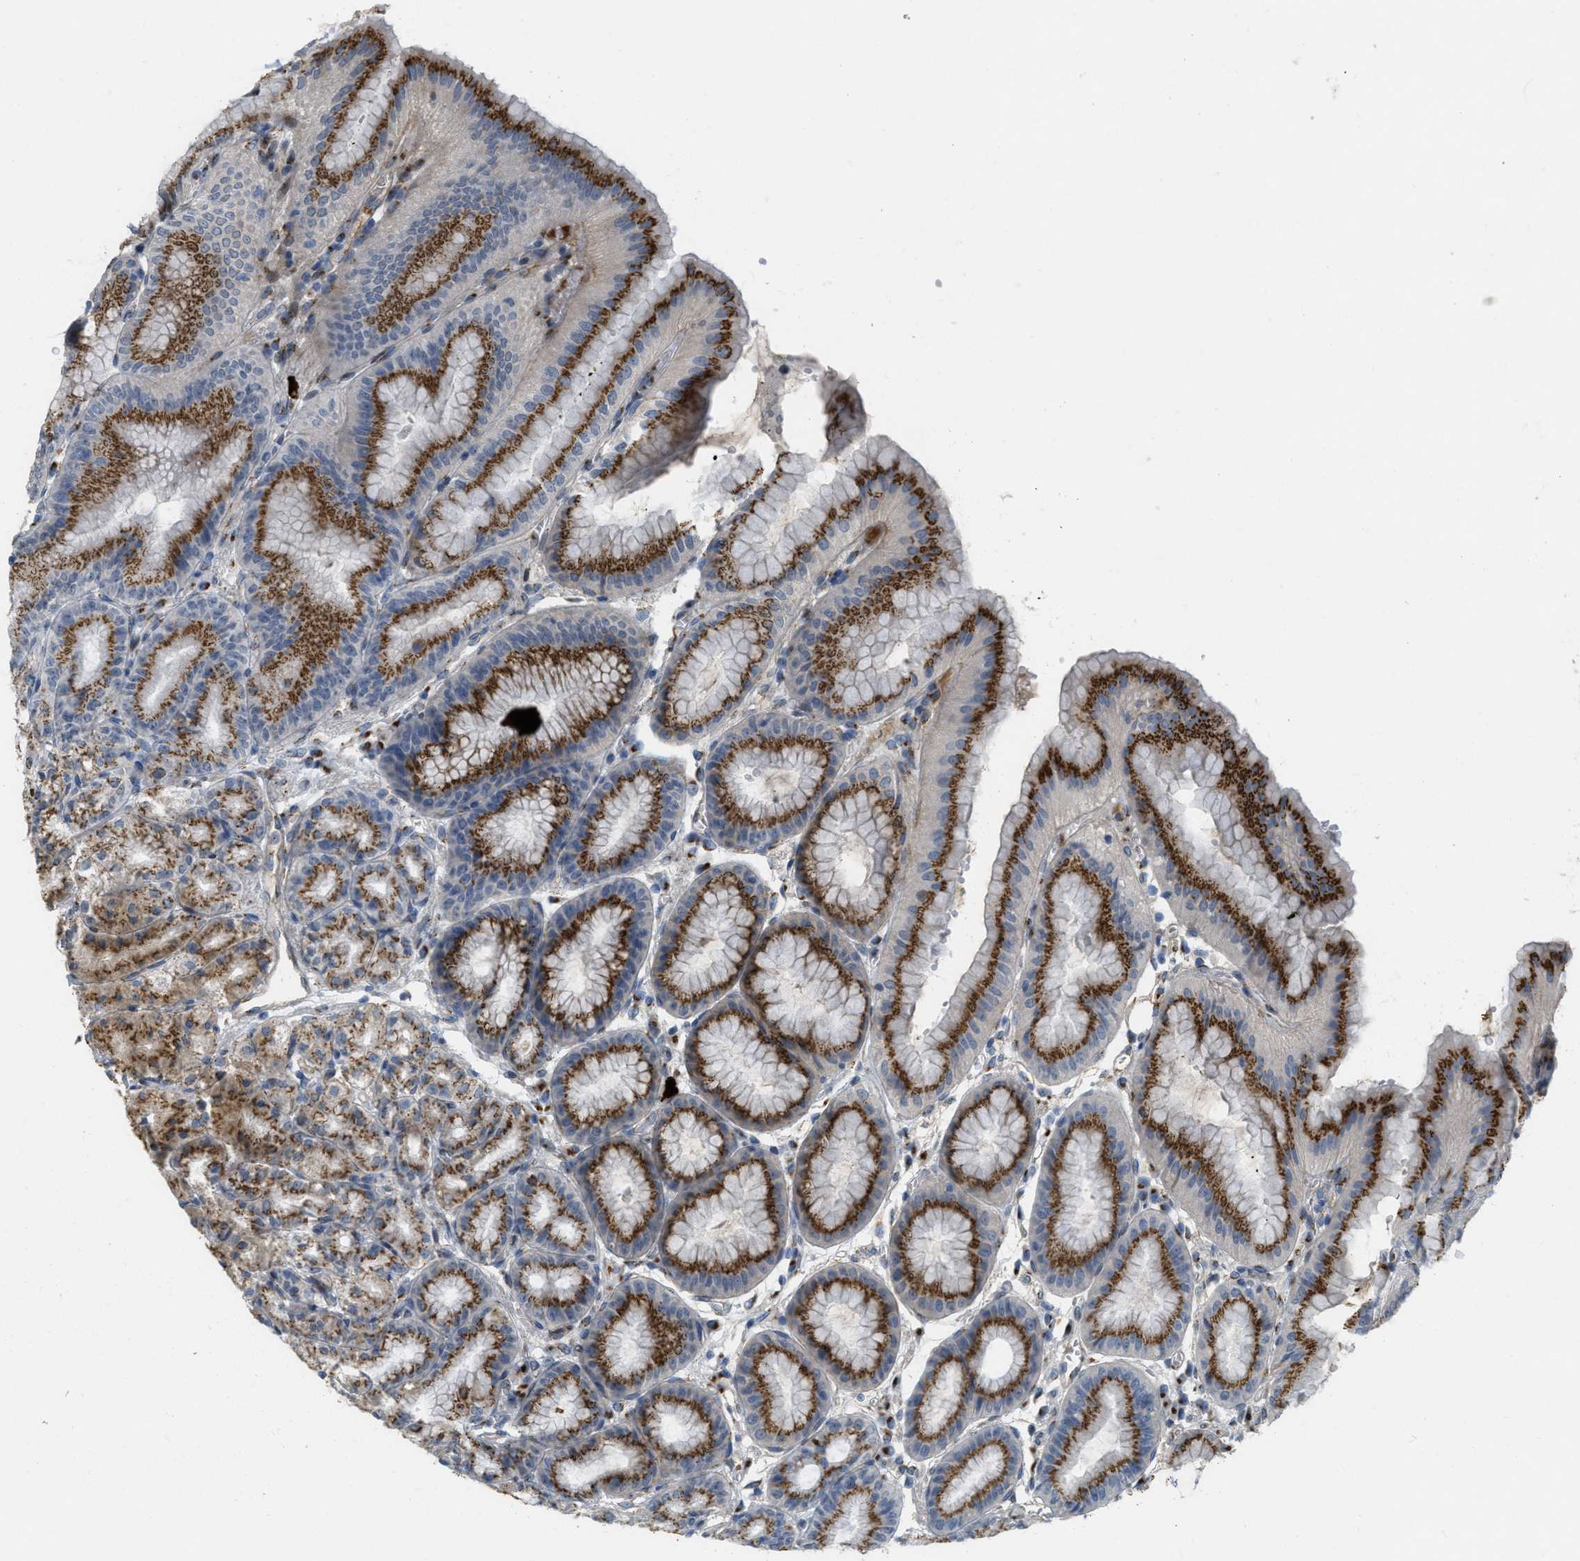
{"staining": {"intensity": "strong", "quantity": ">75%", "location": "cytoplasmic/membranous"}, "tissue": "stomach", "cell_type": "Glandular cells", "image_type": "normal", "snomed": [{"axis": "morphology", "description": "Normal tissue, NOS"}, {"axis": "topography", "description": "Stomach, lower"}], "caption": "Stomach stained with immunohistochemistry (IHC) displays strong cytoplasmic/membranous positivity in about >75% of glandular cells. (DAB IHC, brown staining for protein, blue staining for nuclei).", "gene": "ZFPL1", "patient": {"sex": "male", "age": 71}}